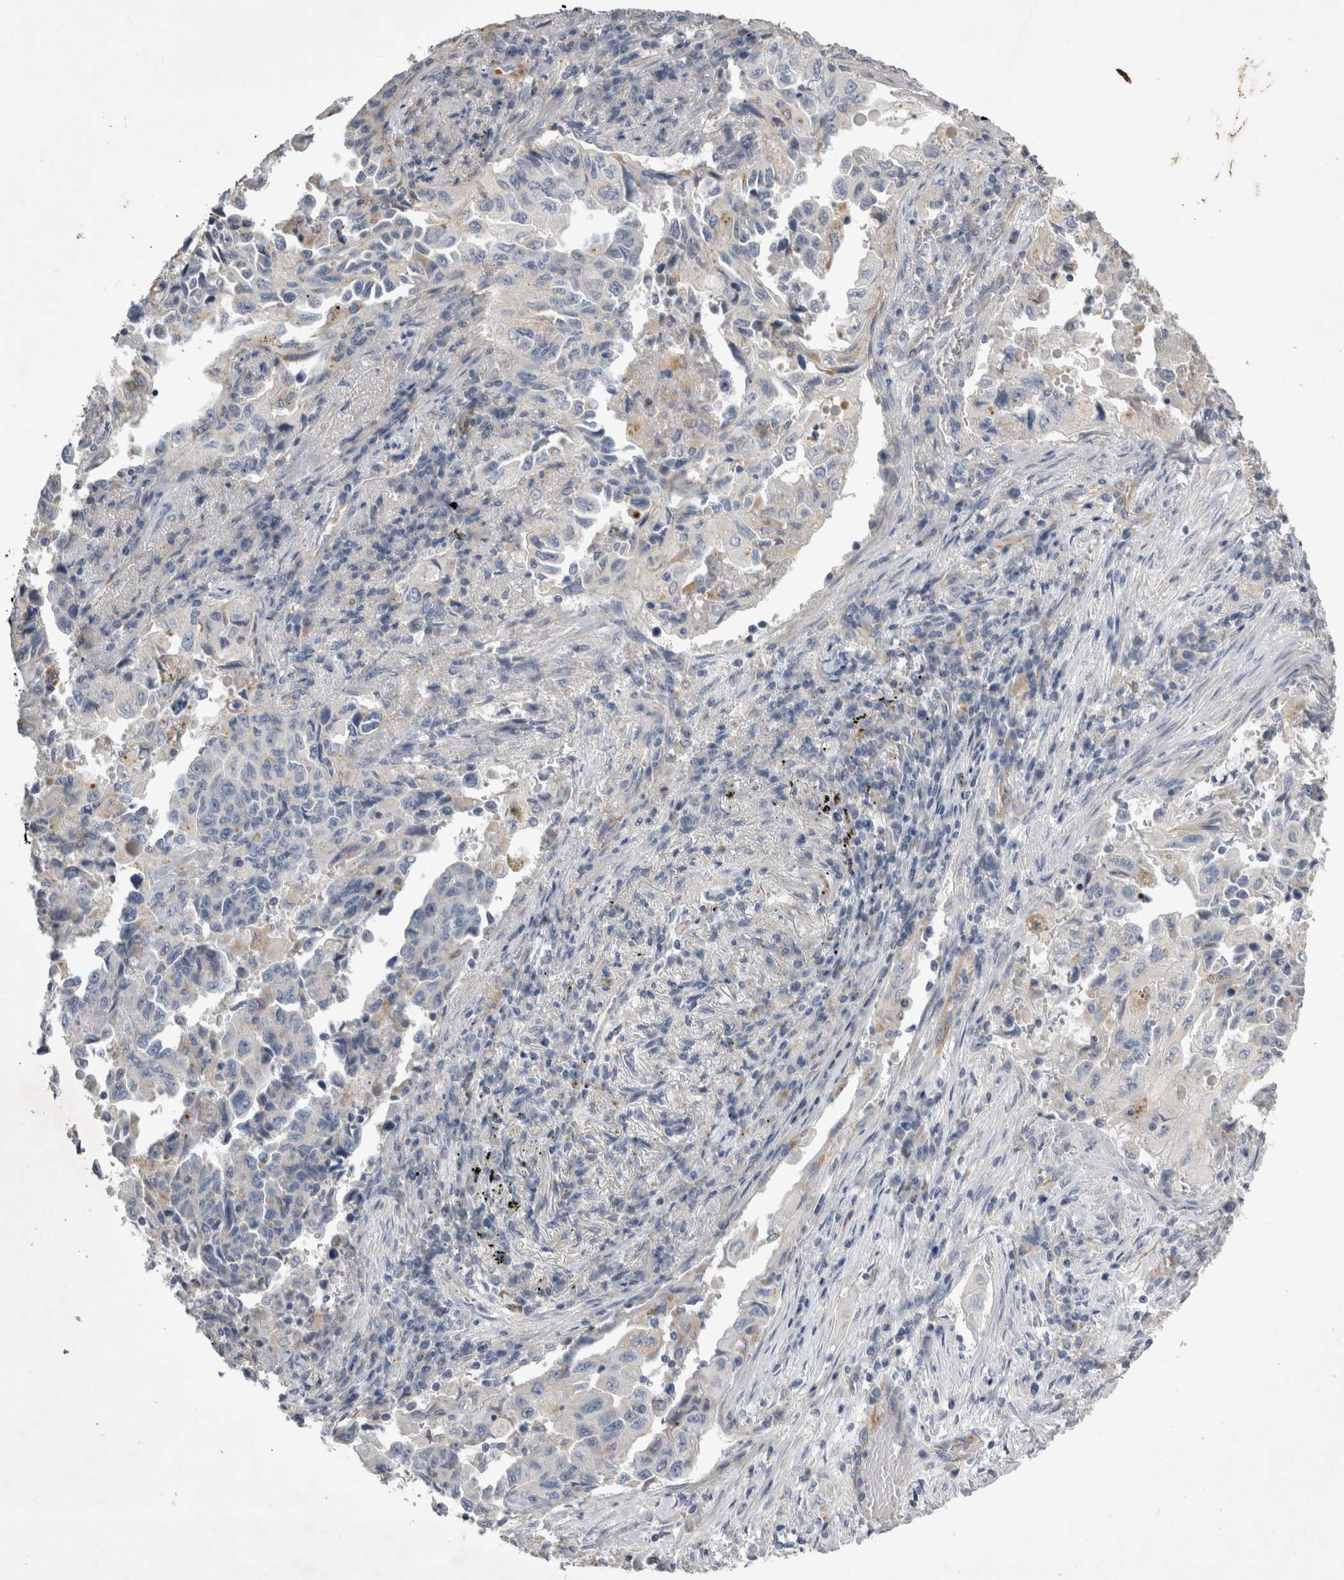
{"staining": {"intensity": "negative", "quantity": "none", "location": "none"}, "tissue": "lung cancer", "cell_type": "Tumor cells", "image_type": "cancer", "snomed": [{"axis": "morphology", "description": "Adenocarcinoma, NOS"}, {"axis": "topography", "description": "Lung"}], "caption": "The histopathology image displays no staining of tumor cells in lung adenocarcinoma.", "gene": "STRADB", "patient": {"sex": "female", "age": 51}}